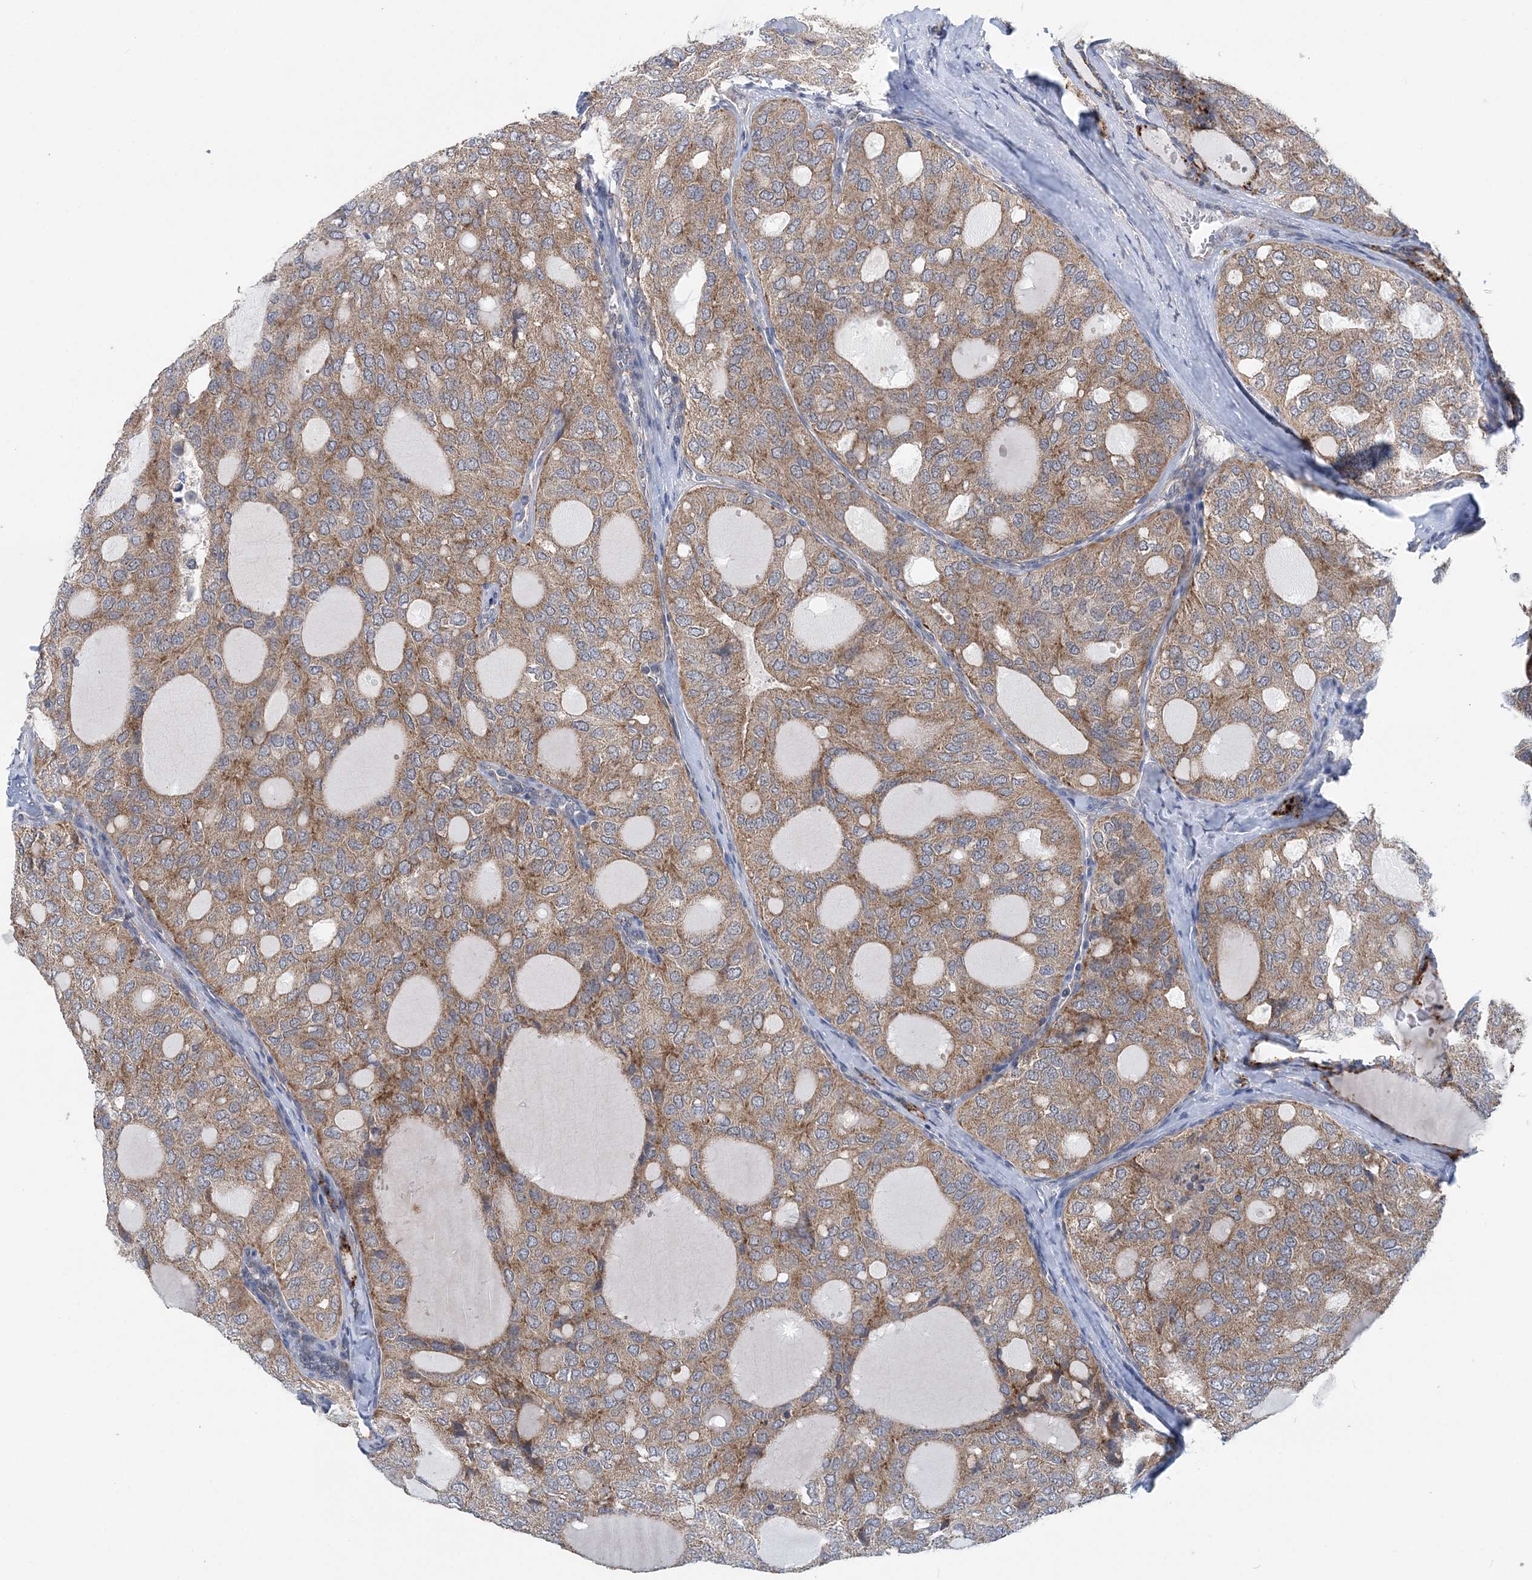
{"staining": {"intensity": "moderate", "quantity": ">75%", "location": "cytoplasmic/membranous"}, "tissue": "thyroid cancer", "cell_type": "Tumor cells", "image_type": "cancer", "snomed": [{"axis": "morphology", "description": "Follicular adenoma carcinoma, NOS"}, {"axis": "topography", "description": "Thyroid gland"}], "caption": "The immunohistochemical stain shows moderate cytoplasmic/membranous staining in tumor cells of thyroid follicular adenoma carcinoma tissue.", "gene": "COPE", "patient": {"sex": "male", "age": 75}}